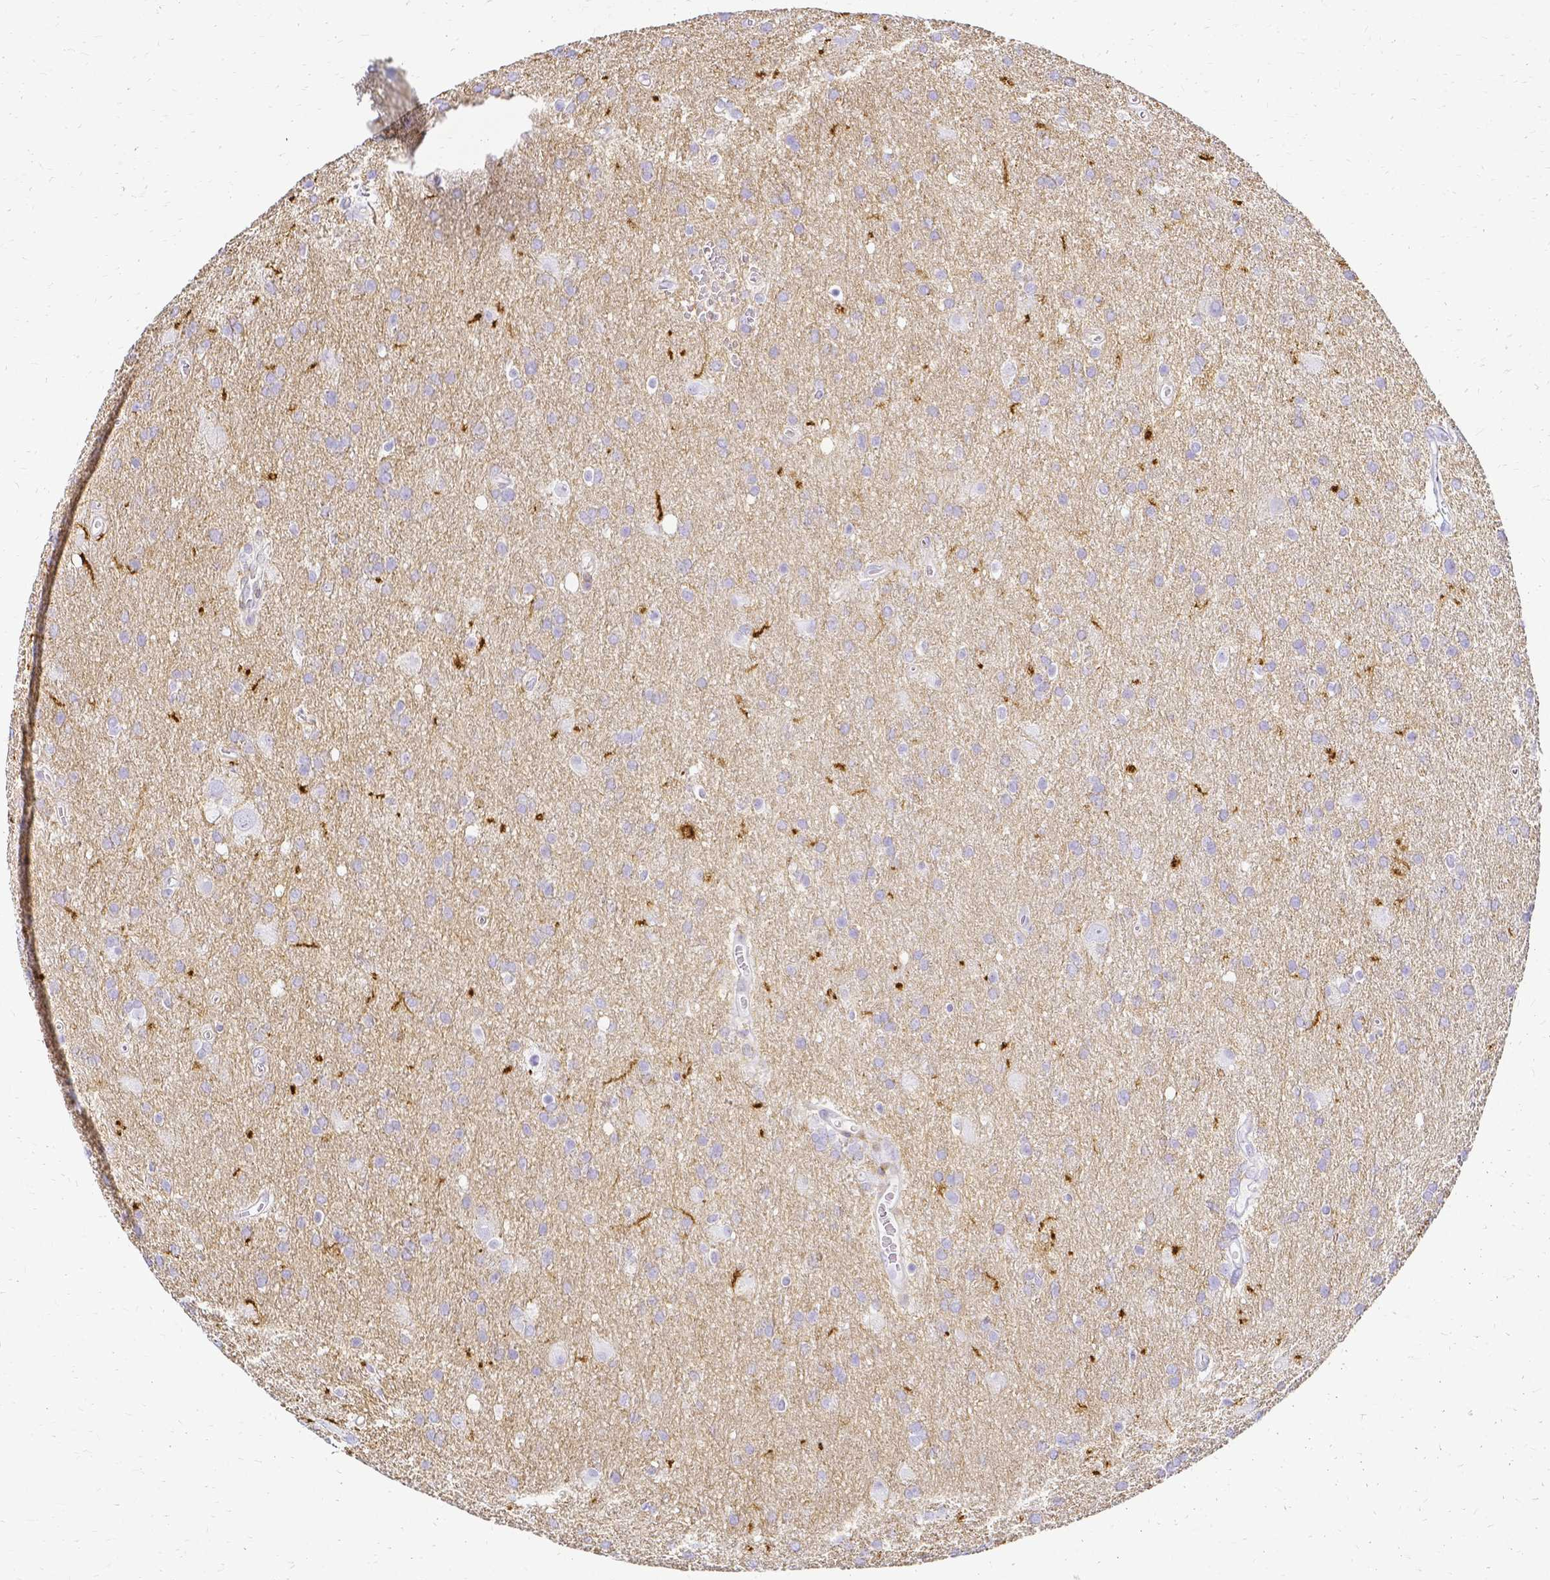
{"staining": {"intensity": "negative", "quantity": "none", "location": "none"}, "tissue": "glioma", "cell_type": "Tumor cells", "image_type": "cancer", "snomed": [{"axis": "morphology", "description": "Glioma, malignant, Low grade"}, {"axis": "topography", "description": "Brain"}], "caption": "This is an immunohistochemistry (IHC) photomicrograph of low-grade glioma (malignant). There is no staining in tumor cells.", "gene": "HSPA12A", "patient": {"sex": "male", "age": 66}}